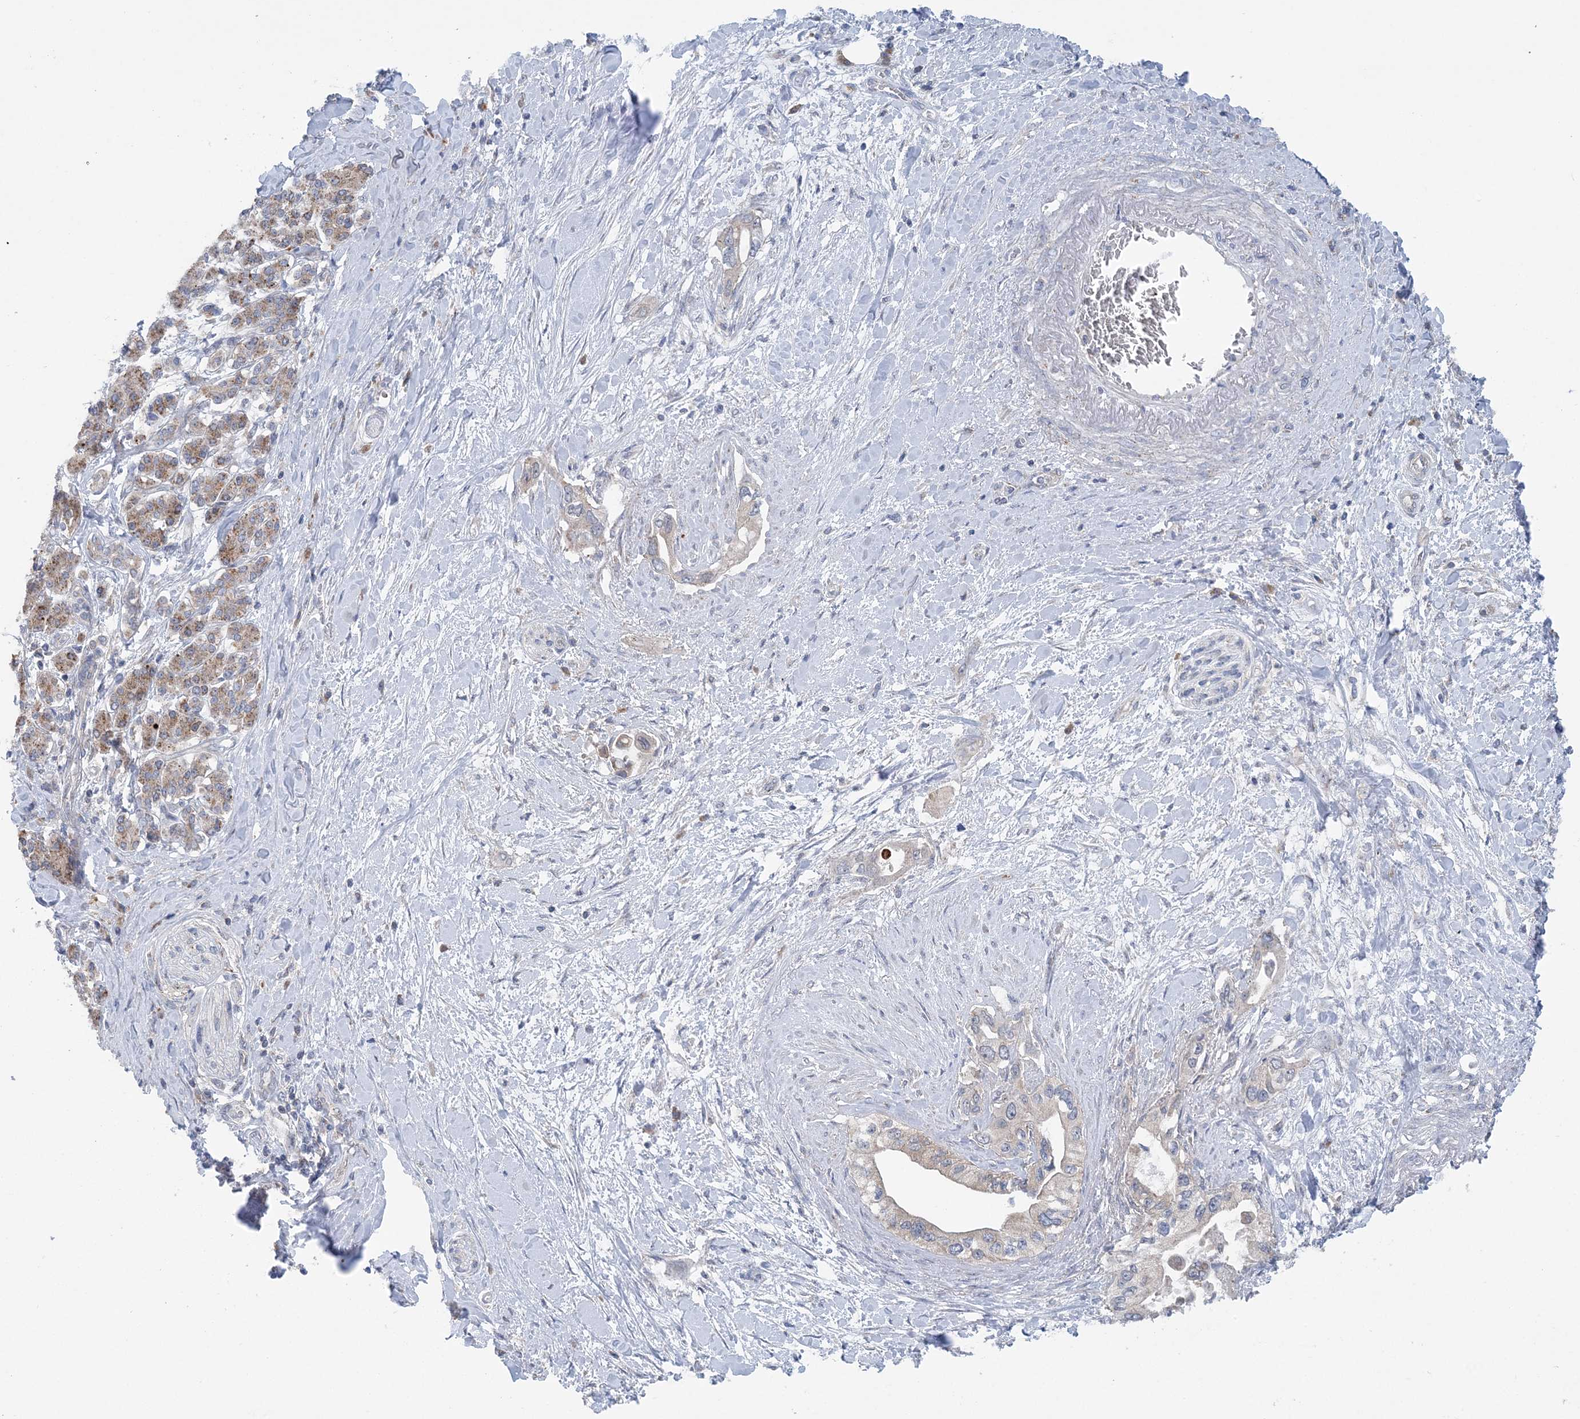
{"staining": {"intensity": "negative", "quantity": "none", "location": "none"}, "tissue": "pancreatic cancer", "cell_type": "Tumor cells", "image_type": "cancer", "snomed": [{"axis": "morphology", "description": "Inflammation, NOS"}, {"axis": "morphology", "description": "Adenocarcinoma, NOS"}, {"axis": "topography", "description": "Pancreas"}], "caption": "Image shows no protein positivity in tumor cells of adenocarcinoma (pancreatic) tissue. (Stains: DAB immunohistochemistry (IHC) with hematoxylin counter stain, Microscopy: brightfield microscopy at high magnification).", "gene": "COPE", "patient": {"sex": "female", "age": 56}}